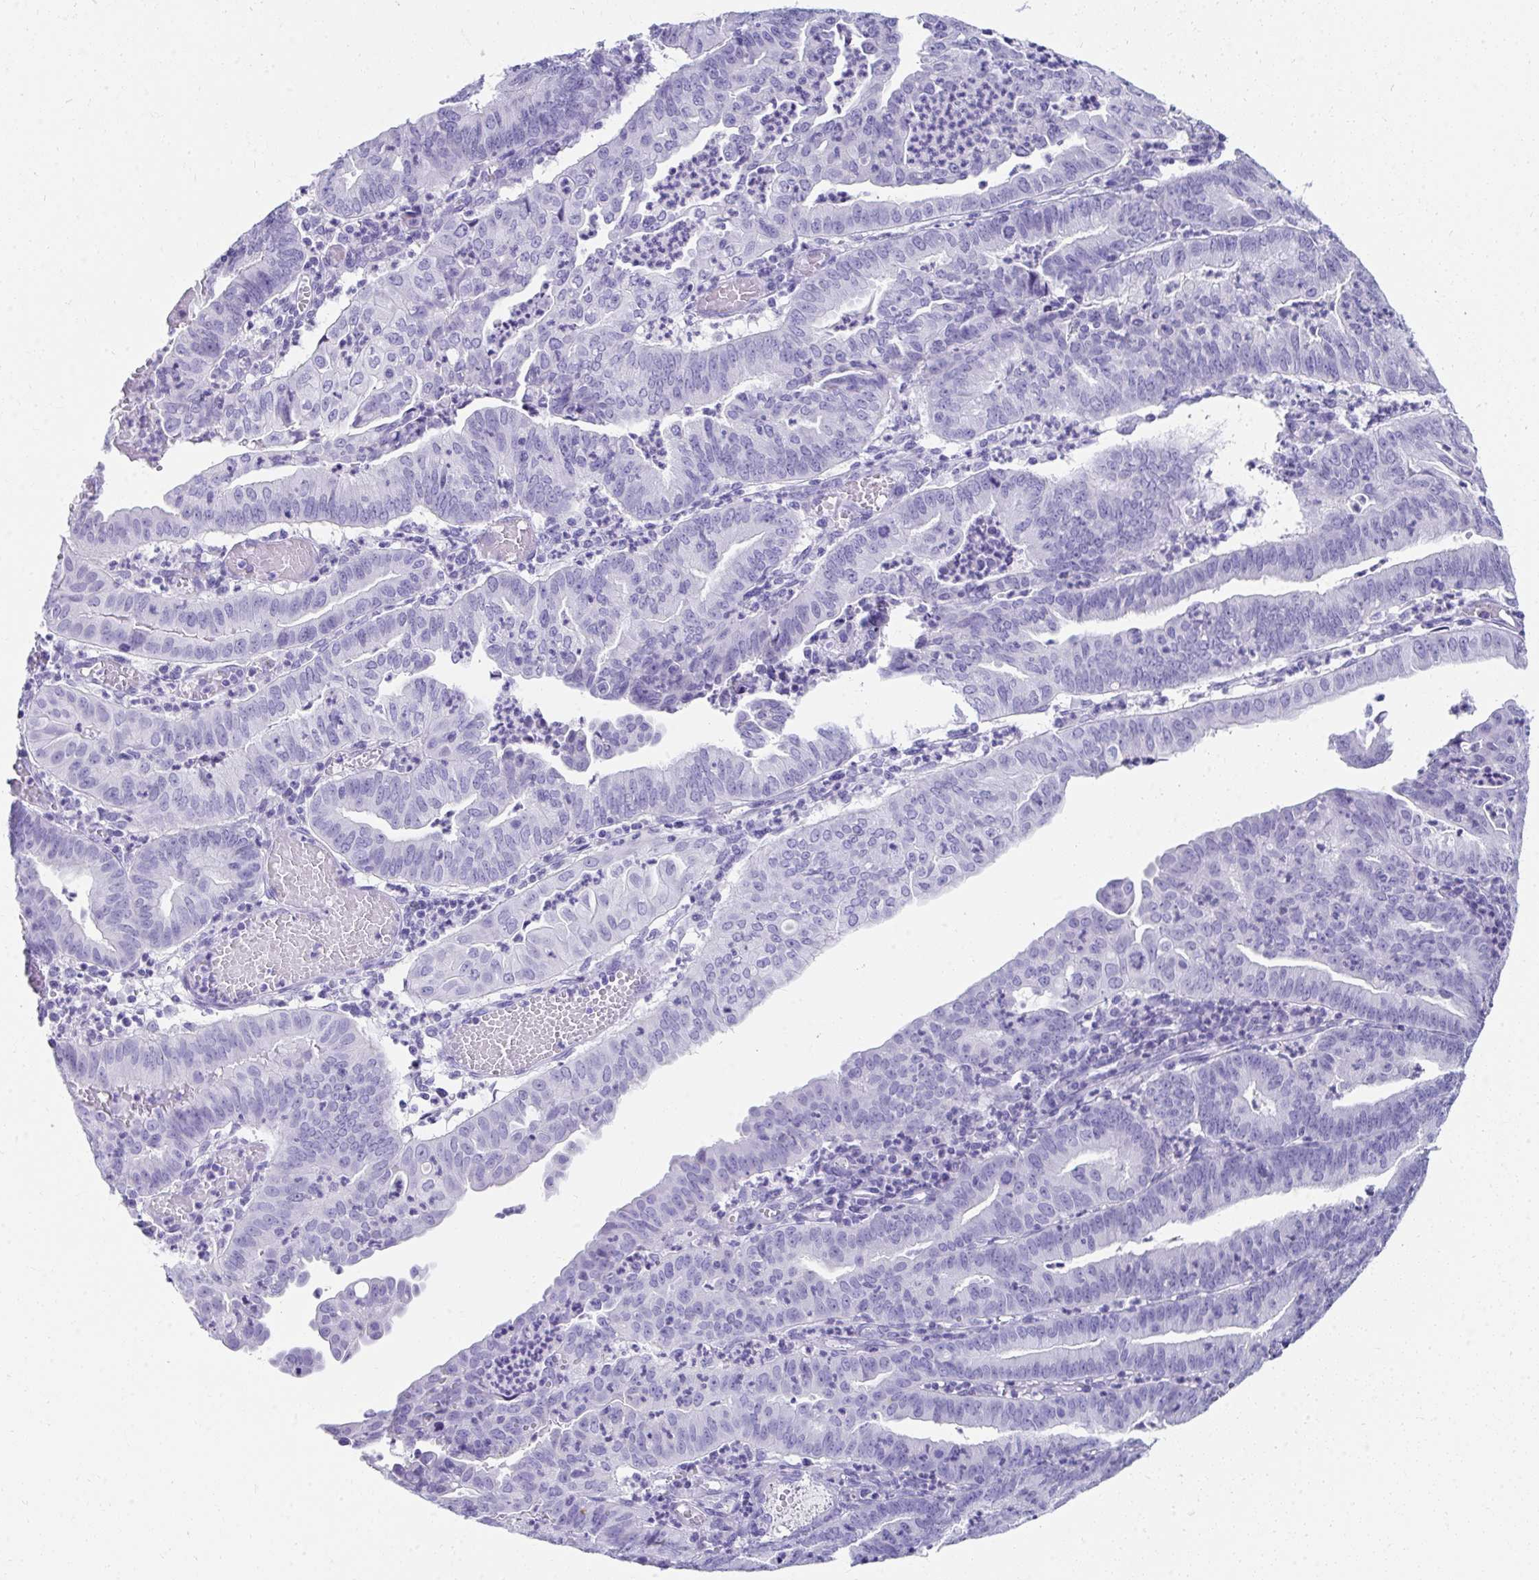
{"staining": {"intensity": "negative", "quantity": "none", "location": "none"}, "tissue": "endometrial cancer", "cell_type": "Tumor cells", "image_type": "cancer", "snomed": [{"axis": "morphology", "description": "Adenocarcinoma, NOS"}, {"axis": "topography", "description": "Endometrium"}], "caption": "Protein analysis of endometrial cancer demonstrates no significant staining in tumor cells. (DAB immunohistochemistry visualized using brightfield microscopy, high magnification).", "gene": "SEC14L3", "patient": {"sex": "female", "age": 60}}